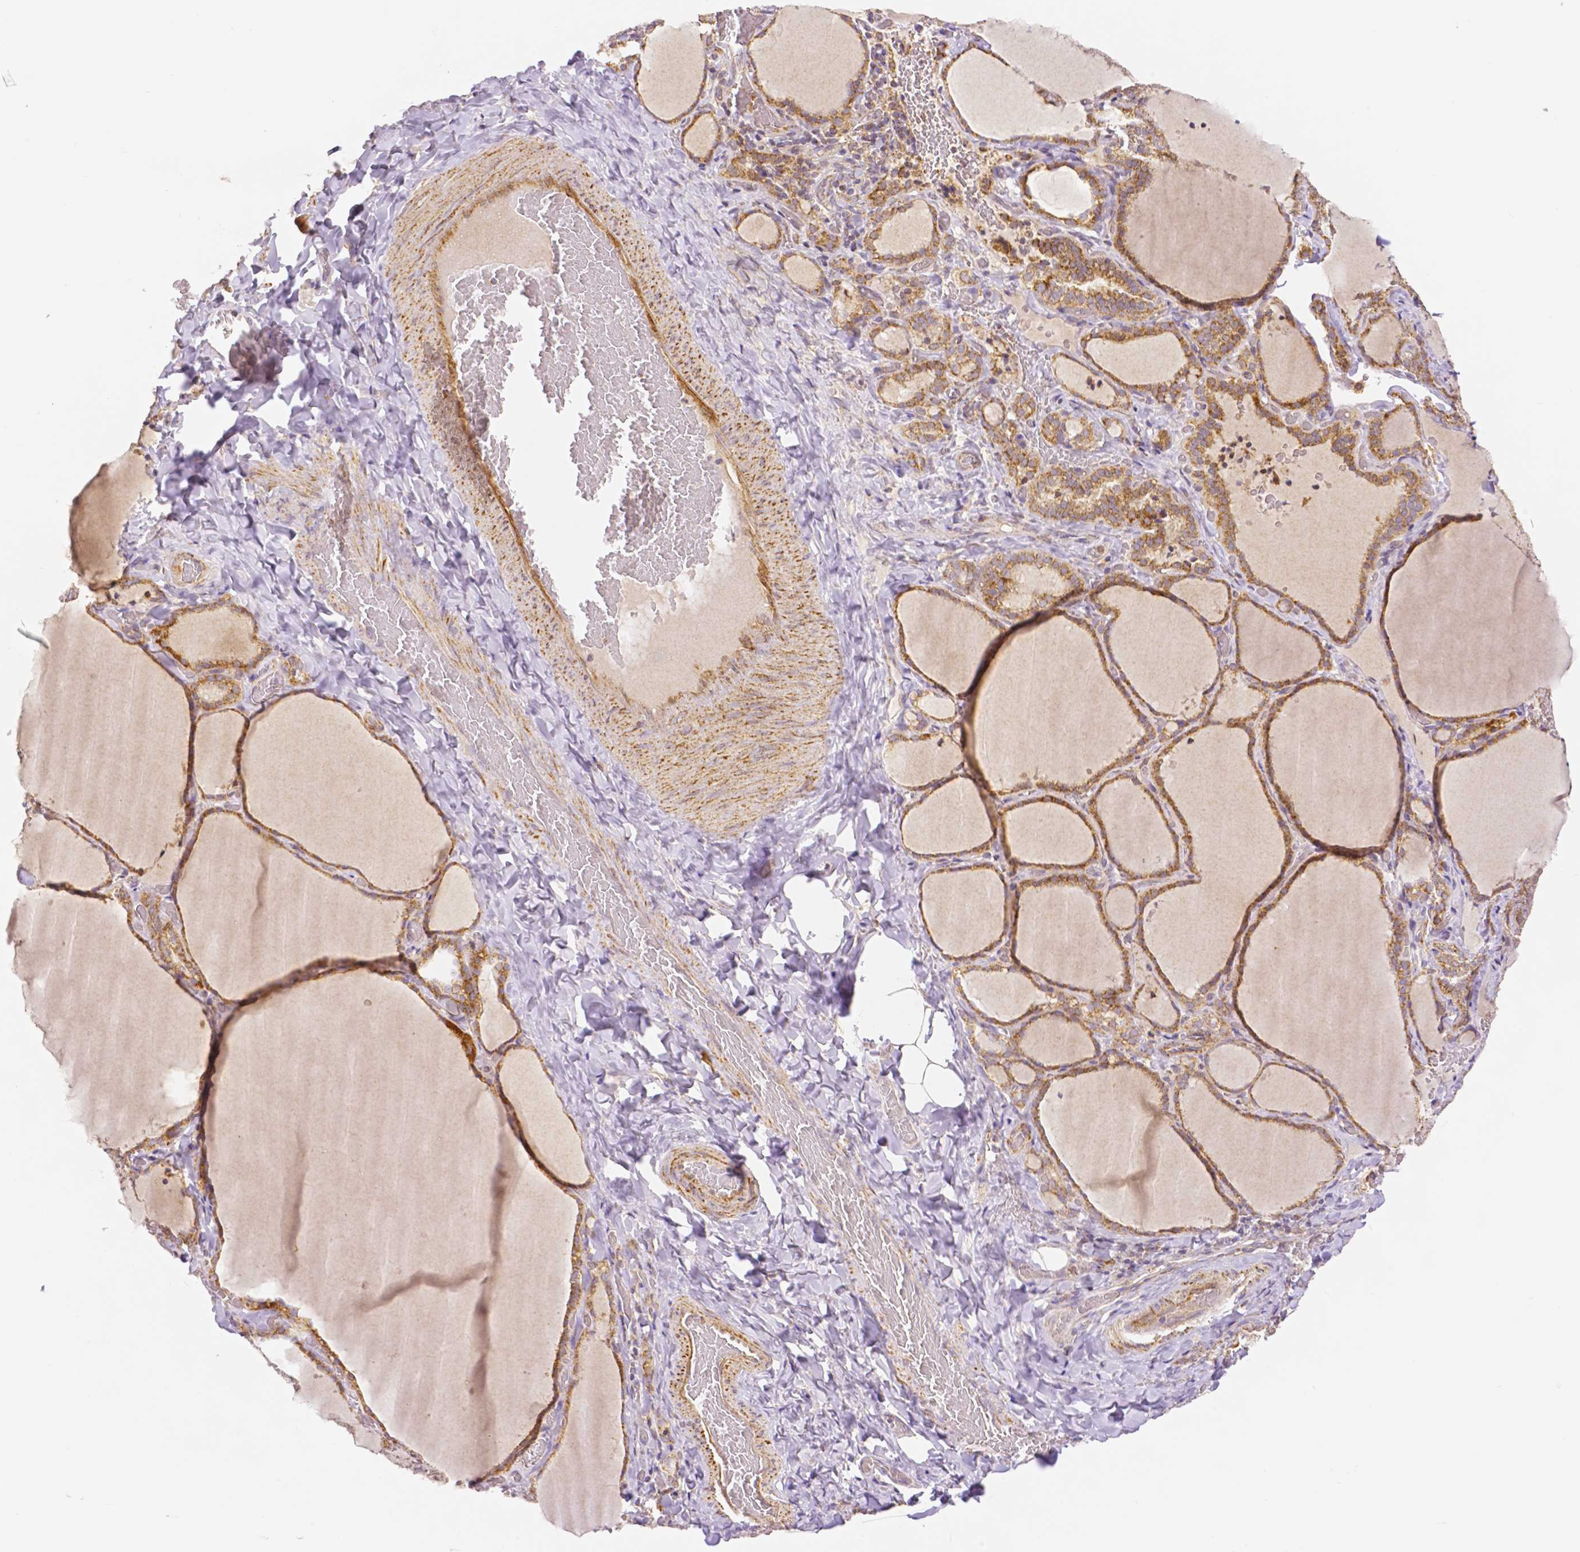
{"staining": {"intensity": "strong", "quantity": ">75%", "location": "cytoplasmic/membranous"}, "tissue": "thyroid gland", "cell_type": "Glandular cells", "image_type": "normal", "snomed": [{"axis": "morphology", "description": "Normal tissue, NOS"}, {"axis": "topography", "description": "Thyroid gland"}], "caption": "Protein expression by IHC displays strong cytoplasmic/membranous positivity in about >75% of glandular cells in unremarkable thyroid gland.", "gene": "RHOT1", "patient": {"sex": "female", "age": 22}}